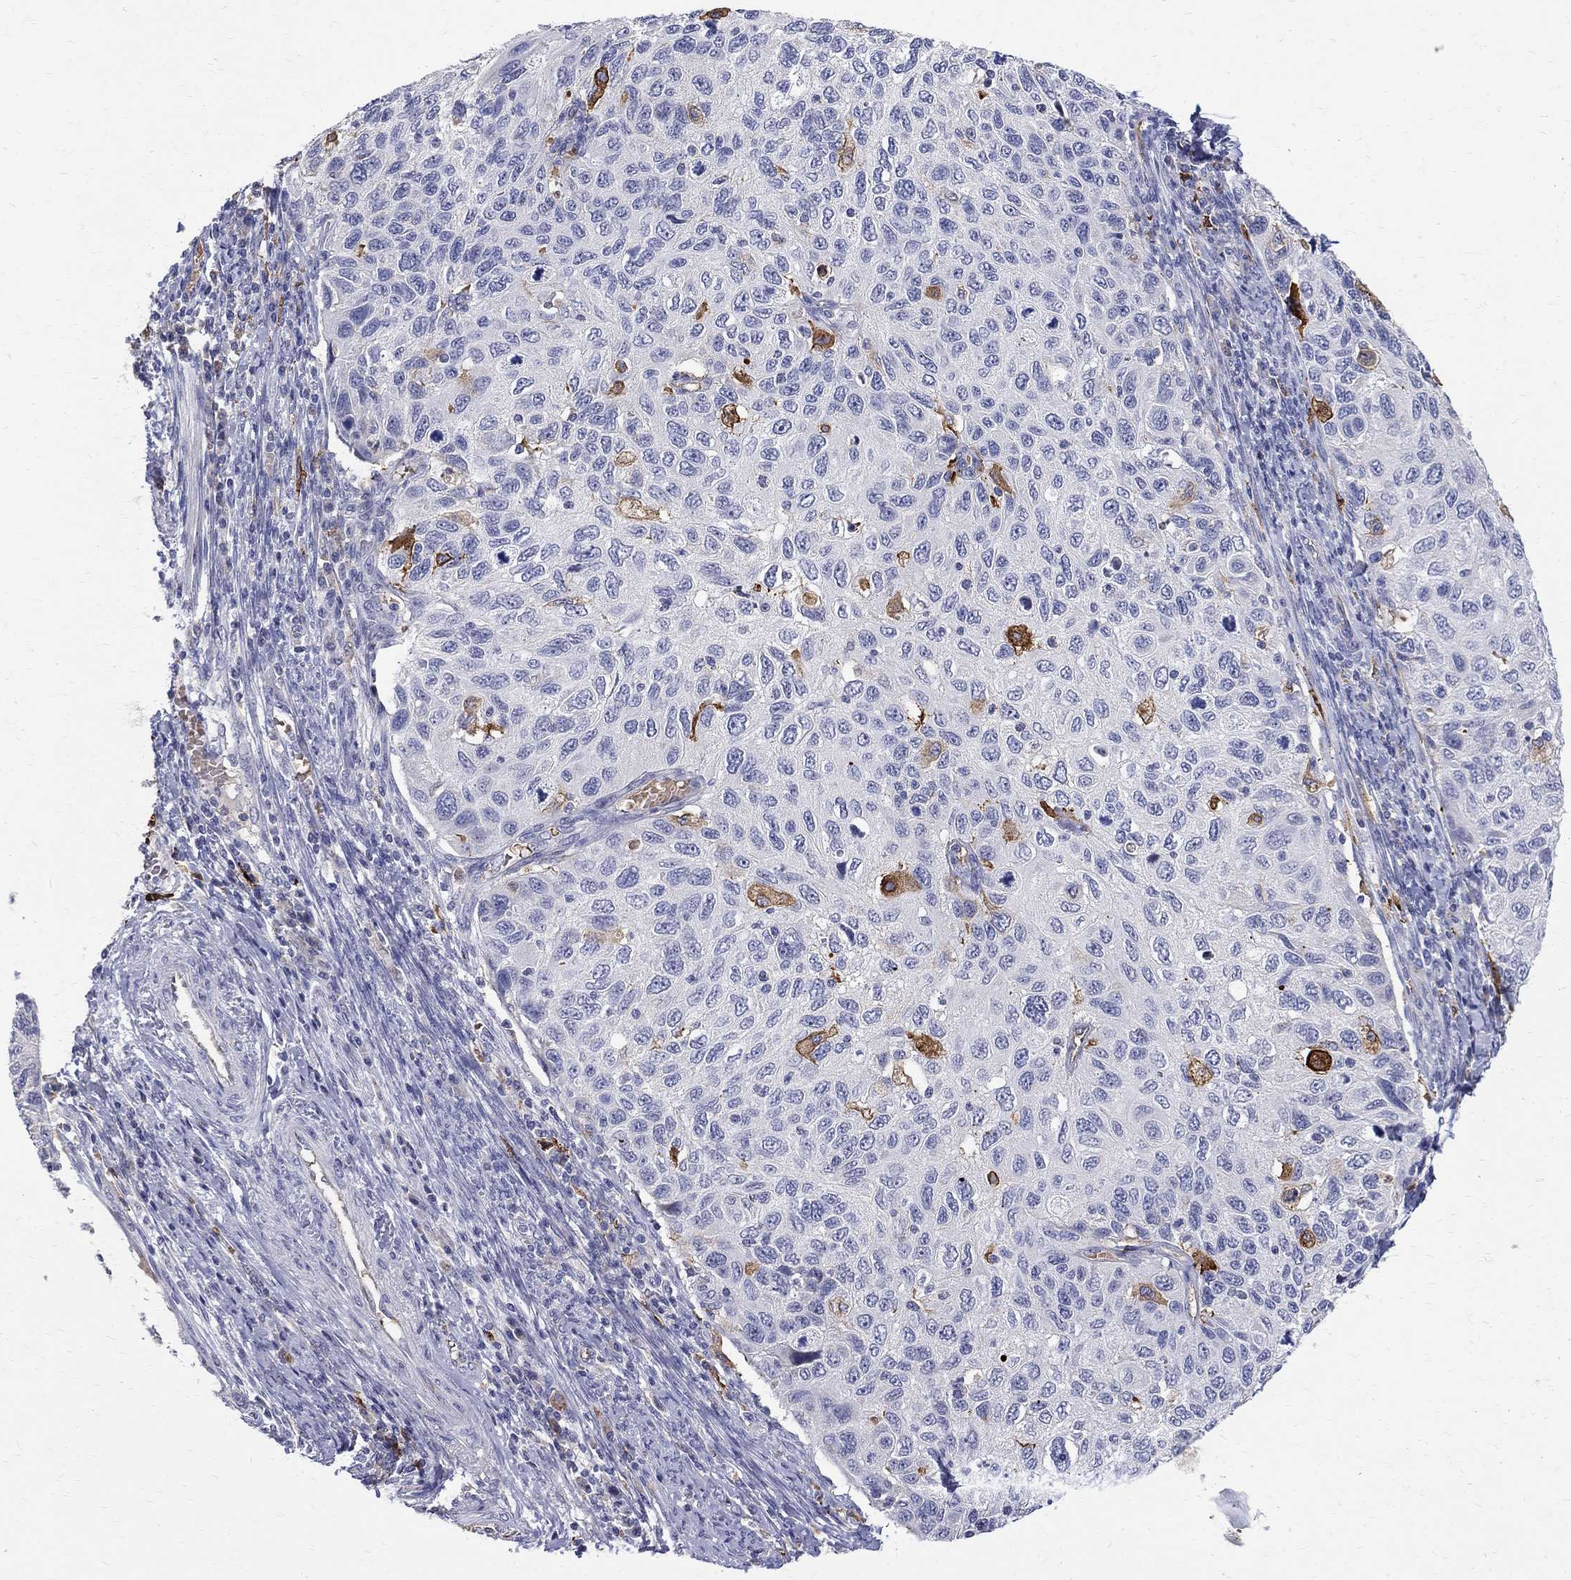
{"staining": {"intensity": "negative", "quantity": "none", "location": "none"}, "tissue": "cervical cancer", "cell_type": "Tumor cells", "image_type": "cancer", "snomed": [{"axis": "morphology", "description": "Squamous cell carcinoma, NOS"}, {"axis": "topography", "description": "Cervix"}], "caption": "A micrograph of cervical squamous cell carcinoma stained for a protein shows no brown staining in tumor cells.", "gene": "AGER", "patient": {"sex": "female", "age": 70}}